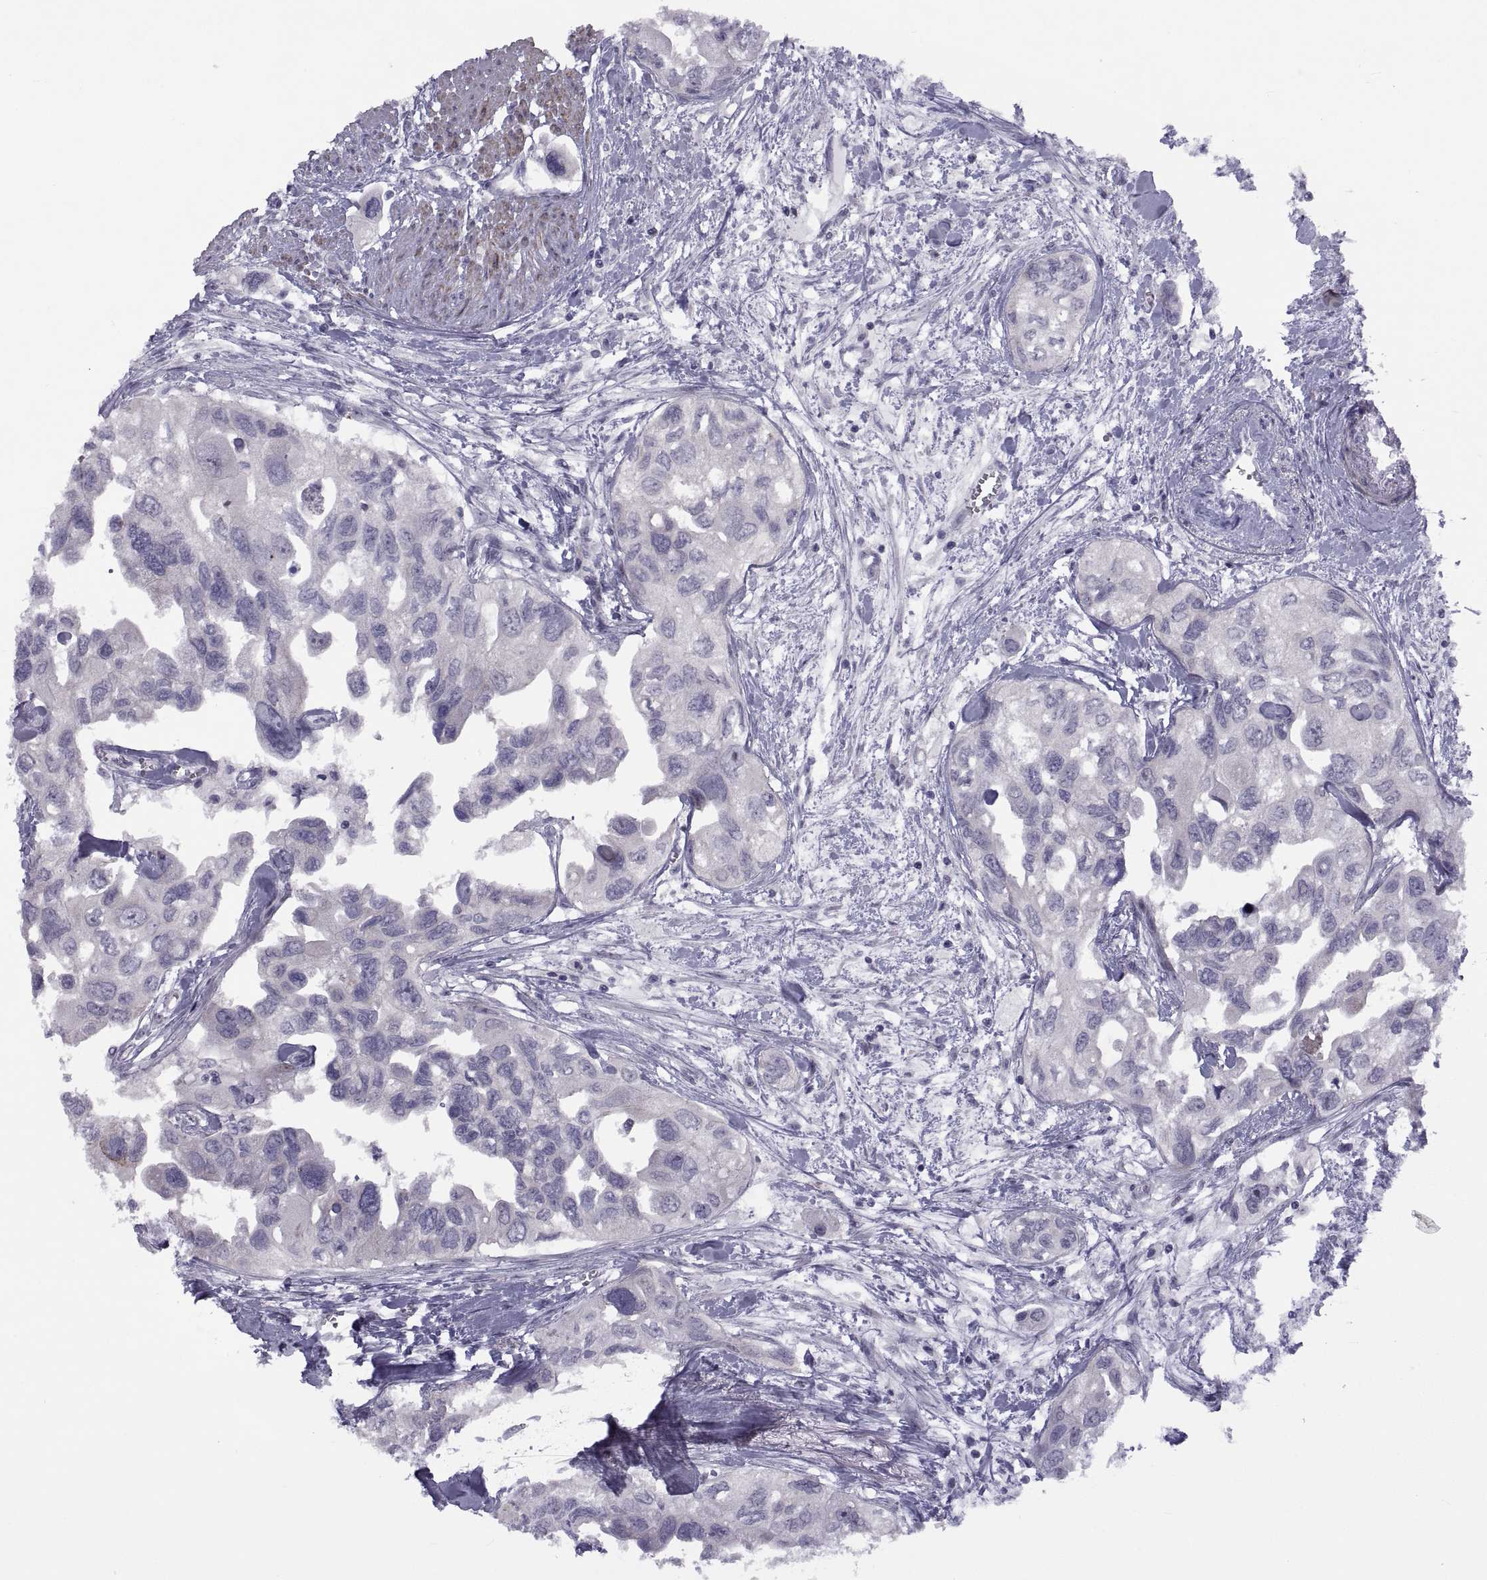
{"staining": {"intensity": "negative", "quantity": "none", "location": "none"}, "tissue": "urothelial cancer", "cell_type": "Tumor cells", "image_type": "cancer", "snomed": [{"axis": "morphology", "description": "Urothelial carcinoma, High grade"}, {"axis": "topography", "description": "Urinary bladder"}], "caption": "Tumor cells are negative for brown protein staining in urothelial carcinoma (high-grade). The staining is performed using DAB brown chromogen with nuclei counter-stained in using hematoxylin.", "gene": "TMEM158", "patient": {"sex": "male", "age": 59}}